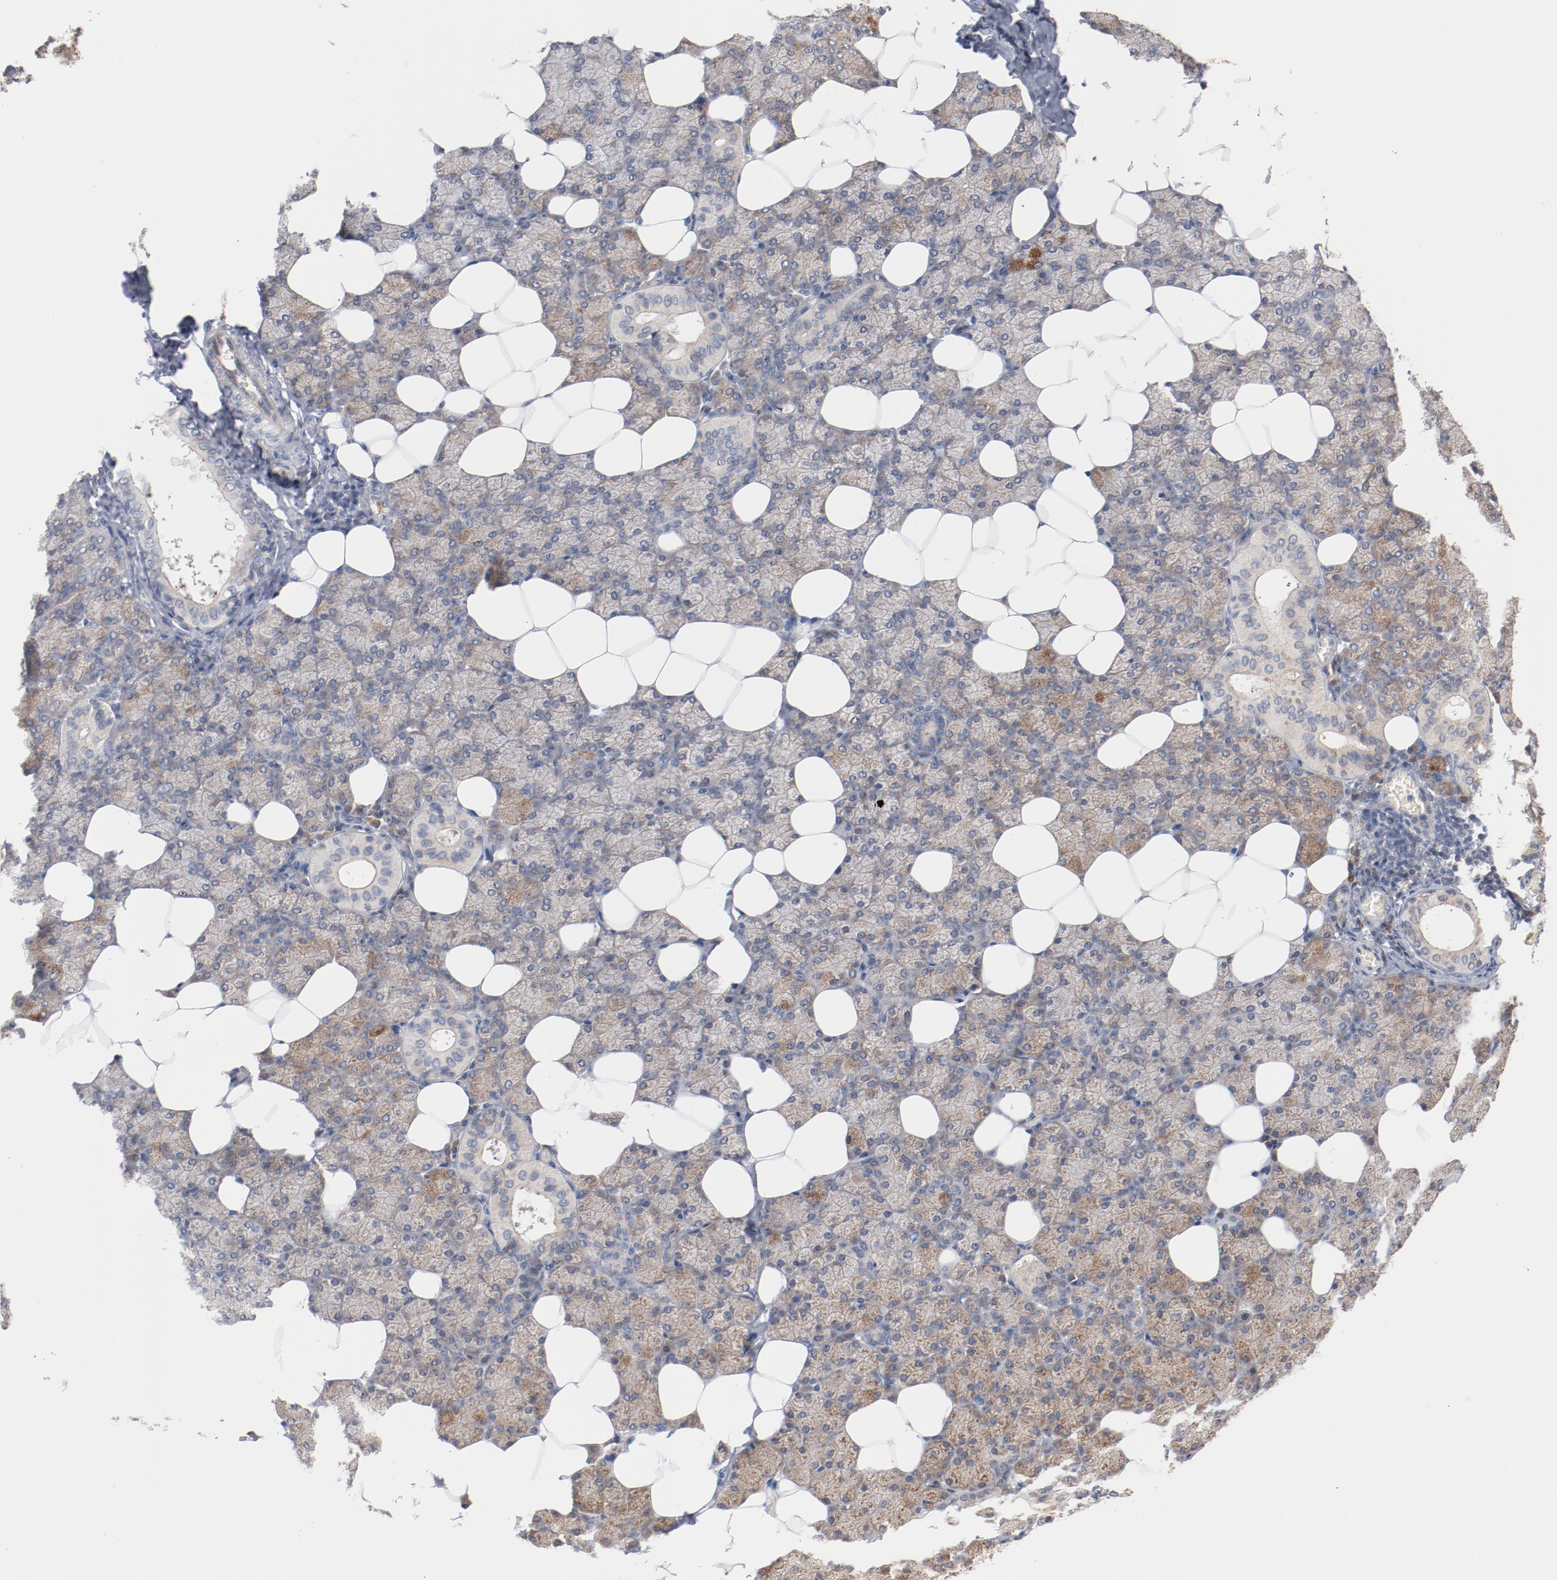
{"staining": {"intensity": "weak", "quantity": "25%-75%", "location": "cytoplasmic/membranous"}, "tissue": "salivary gland", "cell_type": "Glandular cells", "image_type": "normal", "snomed": [{"axis": "morphology", "description": "Normal tissue, NOS"}, {"axis": "topography", "description": "Lymph node"}, {"axis": "topography", "description": "Salivary gland"}], "caption": "This image demonstrates immunohistochemistry staining of normal human salivary gland, with low weak cytoplasmic/membranous staining in about 25%-75% of glandular cells.", "gene": "RNASE11", "patient": {"sex": "male", "age": 8}}